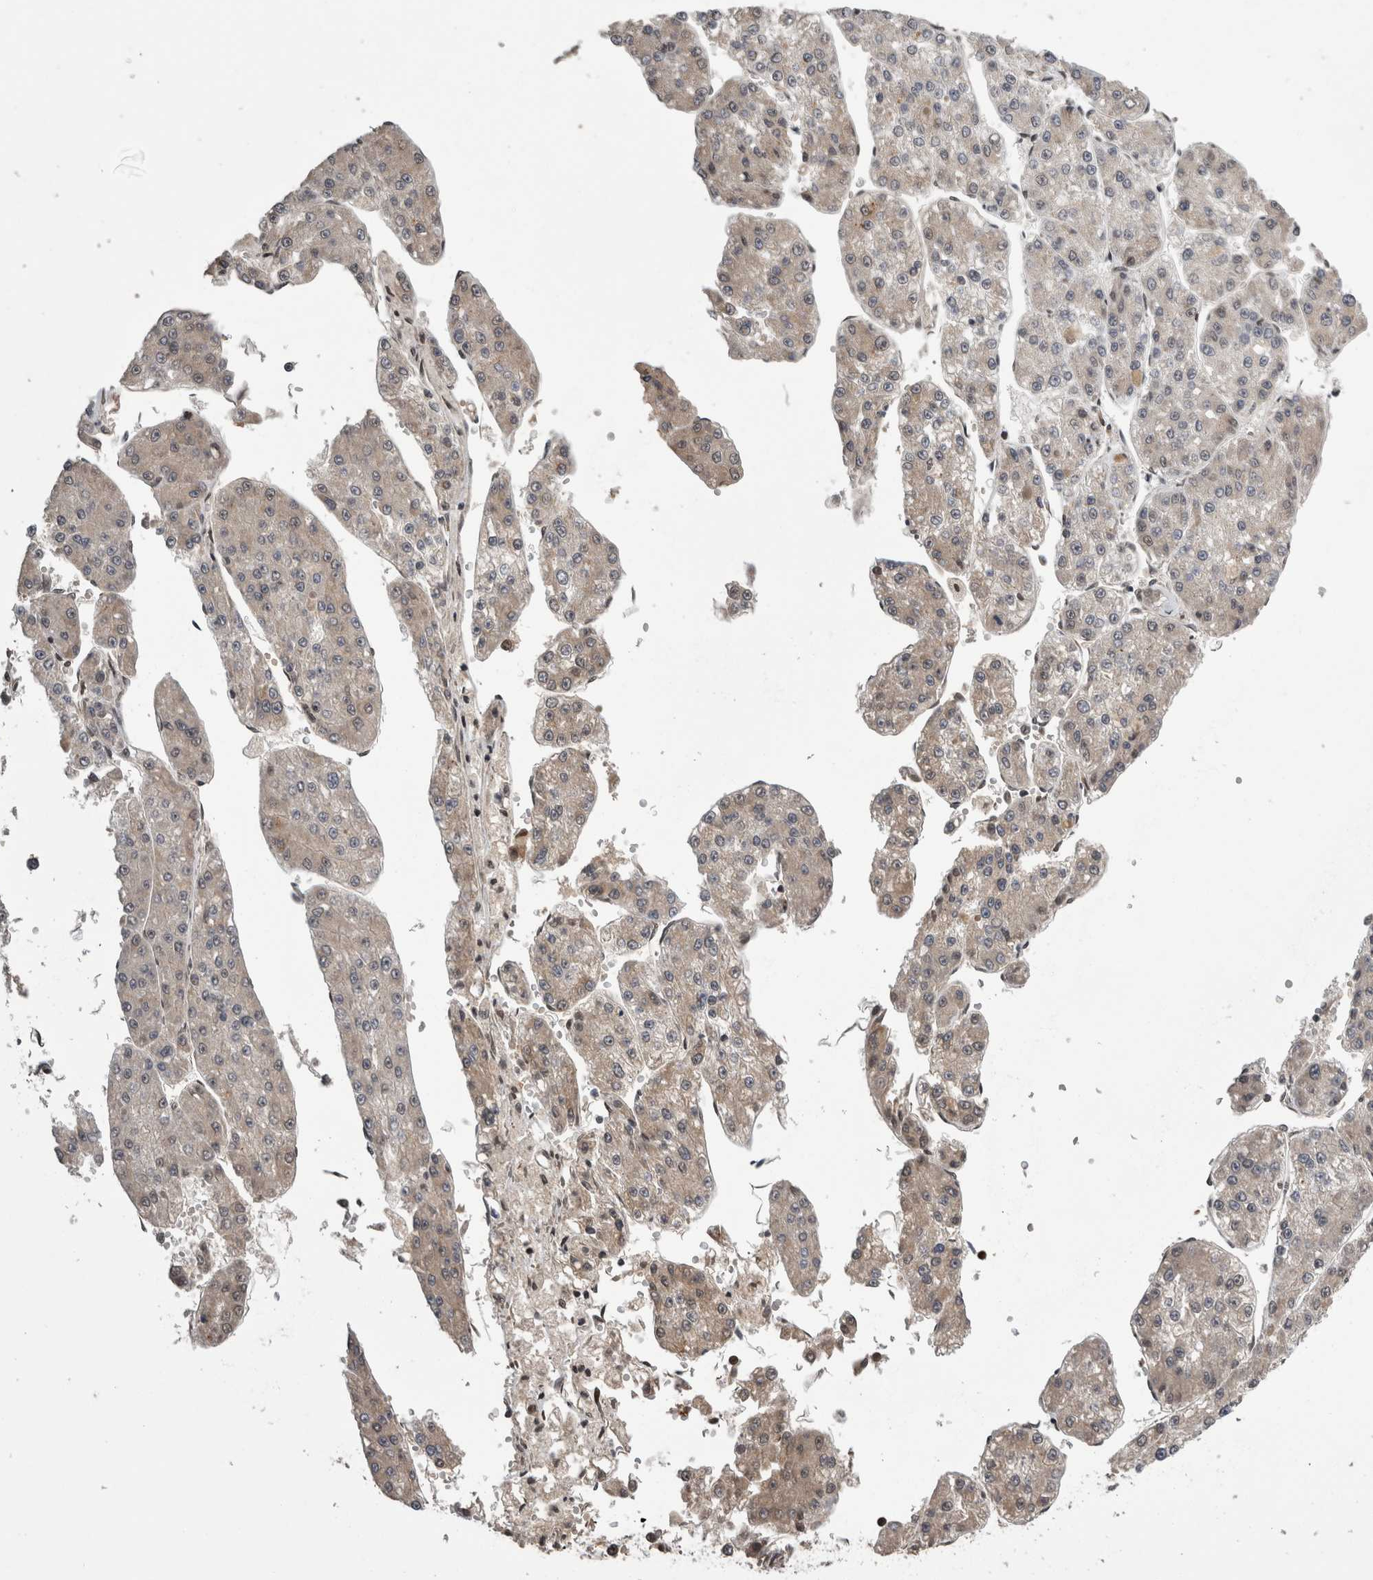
{"staining": {"intensity": "weak", "quantity": "<25%", "location": "nuclear"}, "tissue": "liver cancer", "cell_type": "Tumor cells", "image_type": "cancer", "snomed": [{"axis": "morphology", "description": "Carcinoma, Hepatocellular, NOS"}, {"axis": "topography", "description": "Liver"}], "caption": "DAB immunohistochemical staining of liver cancer (hepatocellular carcinoma) demonstrates no significant staining in tumor cells.", "gene": "CPSF2", "patient": {"sex": "female", "age": 73}}